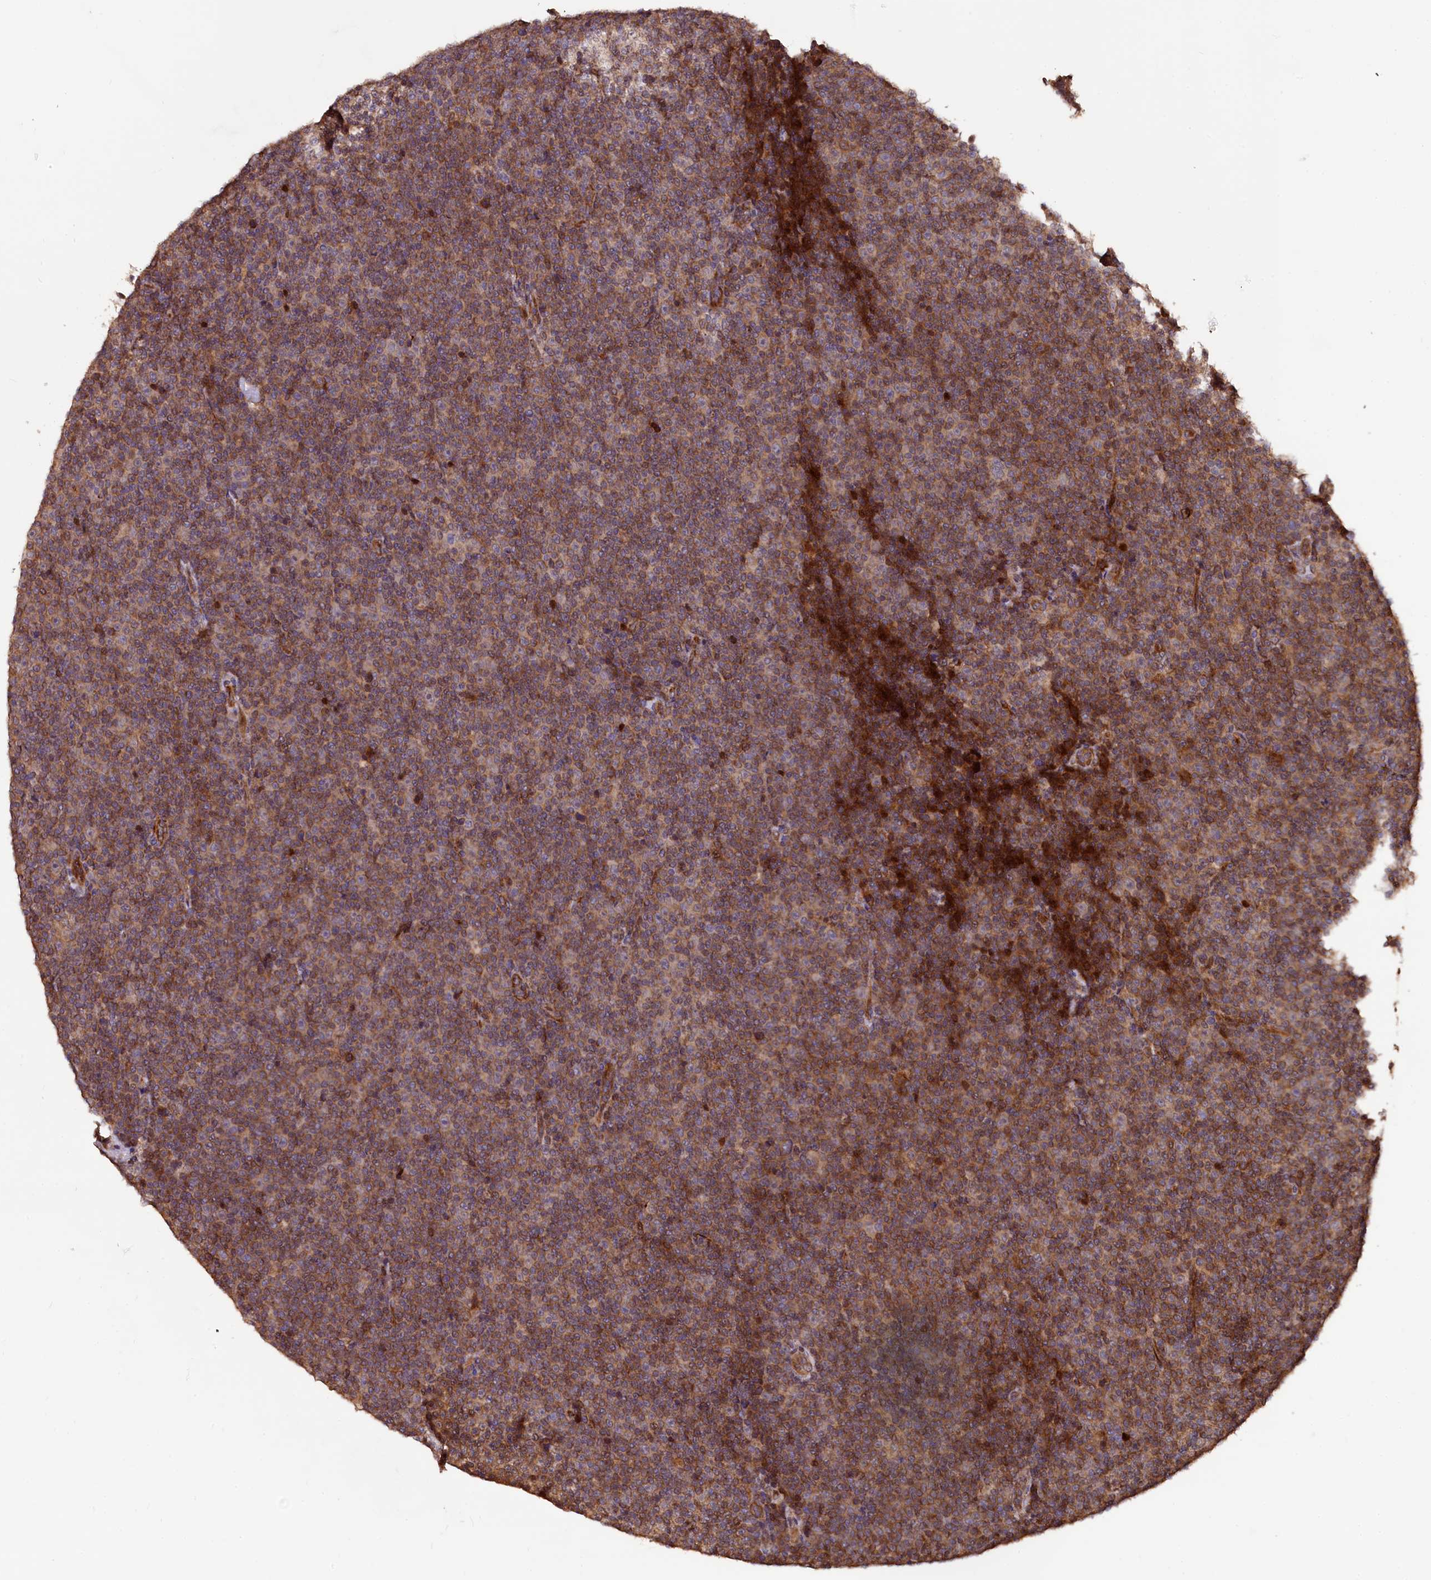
{"staining": {"intensity": "moderate", "quantity": ">75%", "location": "cytoplasmic/membranous"}, "tissue": "lymphoma", "cell_type": "Tumor cells", "image_type": "cancer", "snomed": [{"axis": "morphology", "description": "Malignant lymphoma, non-Hodgkin's type, Low grade"}, {"axis": "topography", "description": "Lymph node"}], "caption": "Immunohistochemistry of human low-grade malignant lymphoma, non-Hodgkin's type exhibits medium levels of moderate cytoplasmic/membranous expression in about >75% of tumor cells. Nuclei are stained in blue.", "gene": "RASSF1", "patient": {"sex": "female", "age": 67}}